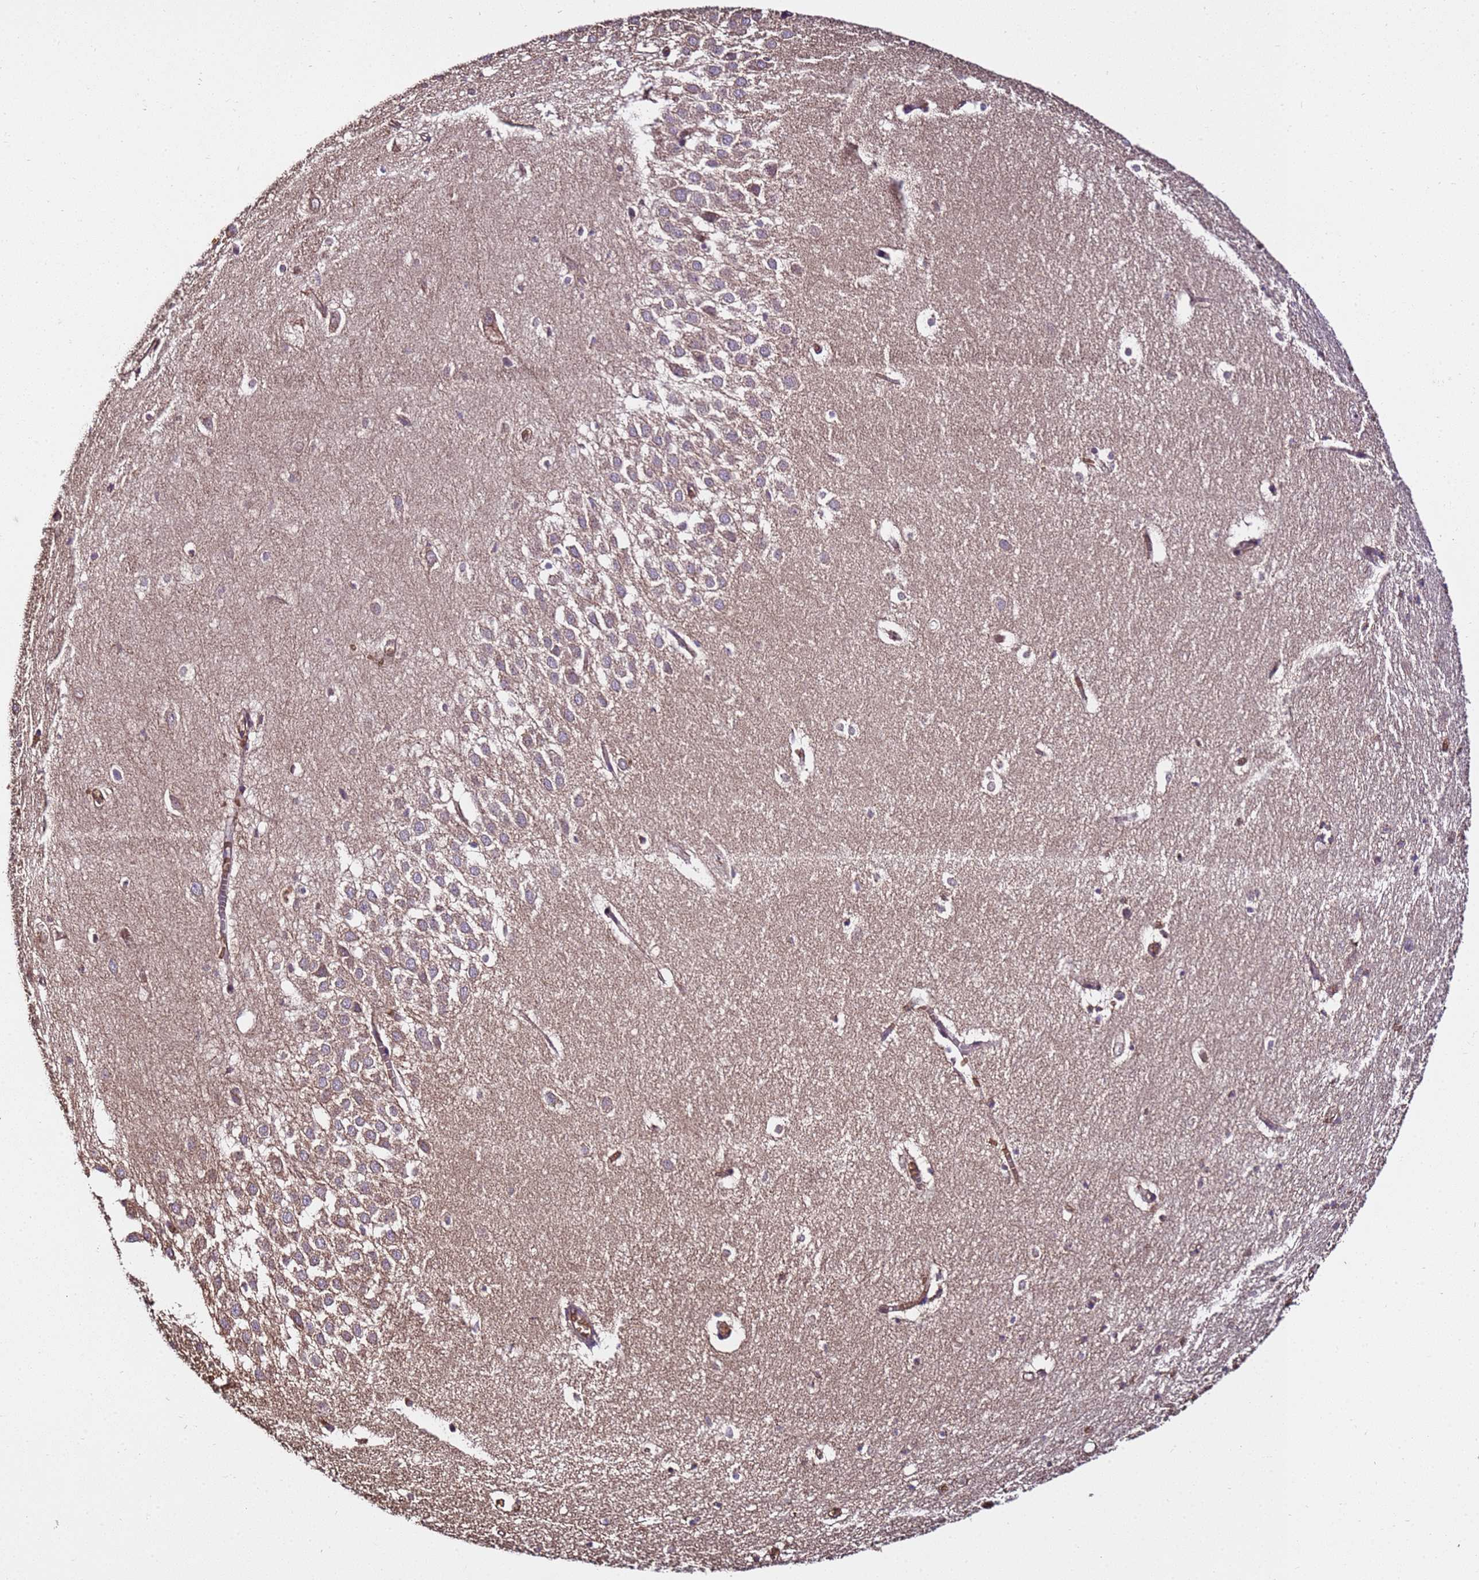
{"staining": {"intensity": "moderate", "quantity": "<25%", "location": "cytoplasmic/membranous,nuclear"}, "tissue": "hippocampus", "cell_type": "Glial cells", "image_type": "normal", "snomed": [{"axis": "morphology", "description": "Normal tissue, NOS"}, {"axis": "topography", "description": "Hippocampus"}], "caption": "A brown stain highlights moderate cytoplasmic/membranous,nuclear positivity of a protein in glial cells of benign human hippocampus. The staining is performed using DAB brown chromogen to label protein expression. The nuclei are counter-stained blue using hematoxylin.", "gene": "LRRIQ1", "patient": {"sex": "female", "age": 64}}